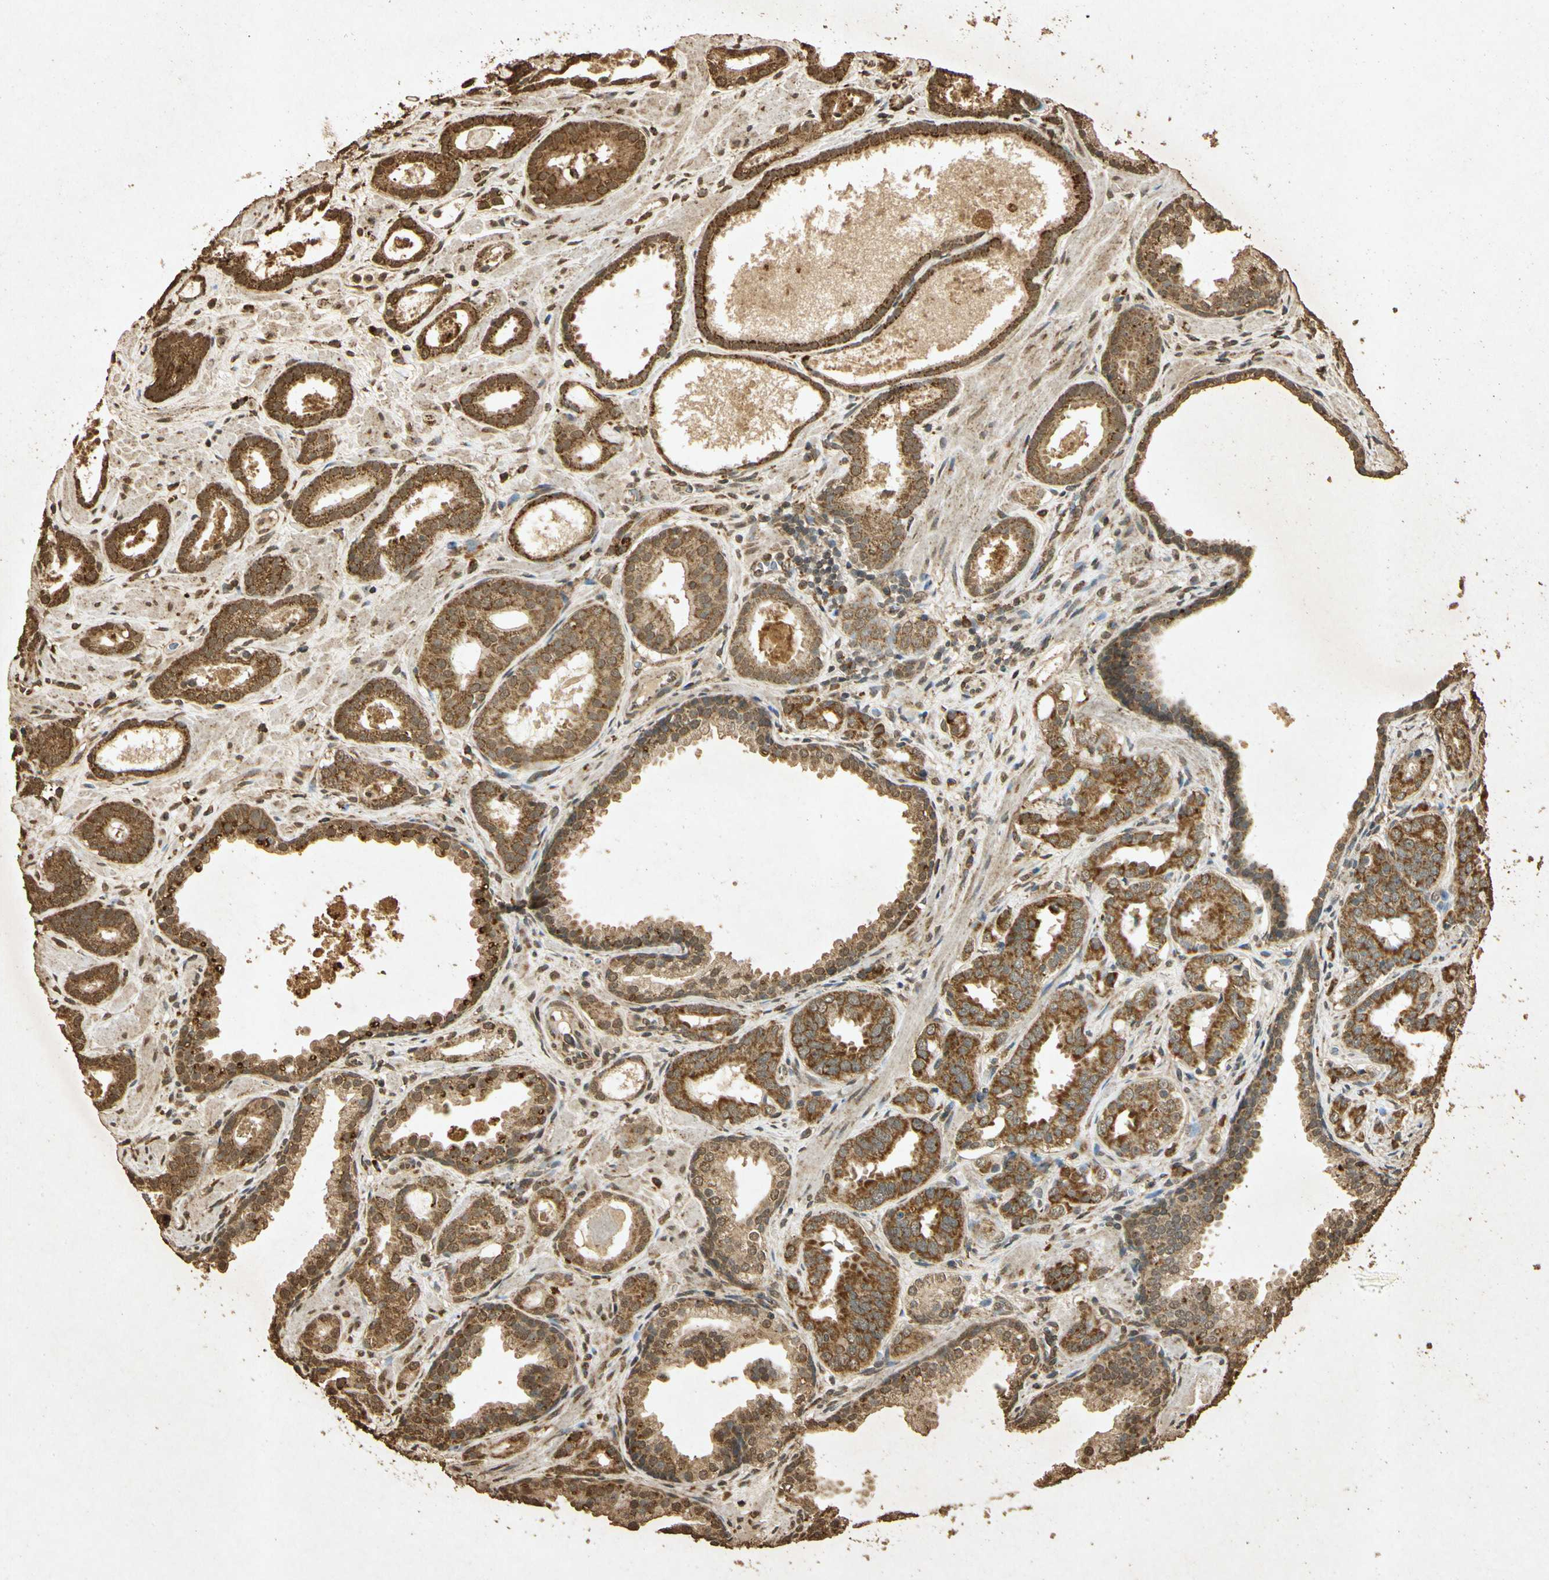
{"staining": {"intensity": "strong", "quantity": "25%-75%", "location": "cytoplasmic/membranous"}, "tissue": "prostate cancer", "cell_type": "Tumor cells", "image_type": "cancer", "snomed": [{"axis": "morphology", "description": "Adenocarcinoma, Low grade"}, {"axis": "topography", "description": "Prostate"}], "caption": "About 25%-75% of tumor cells in human prostate cancer (adenocarcinoma (low-grade)) show strong cytoplasmic/membranous protein staining as visualized by brown immunohistochemical staining.", "gene": "PRDX3", "patient": {"sex": "male", "age": 57}}